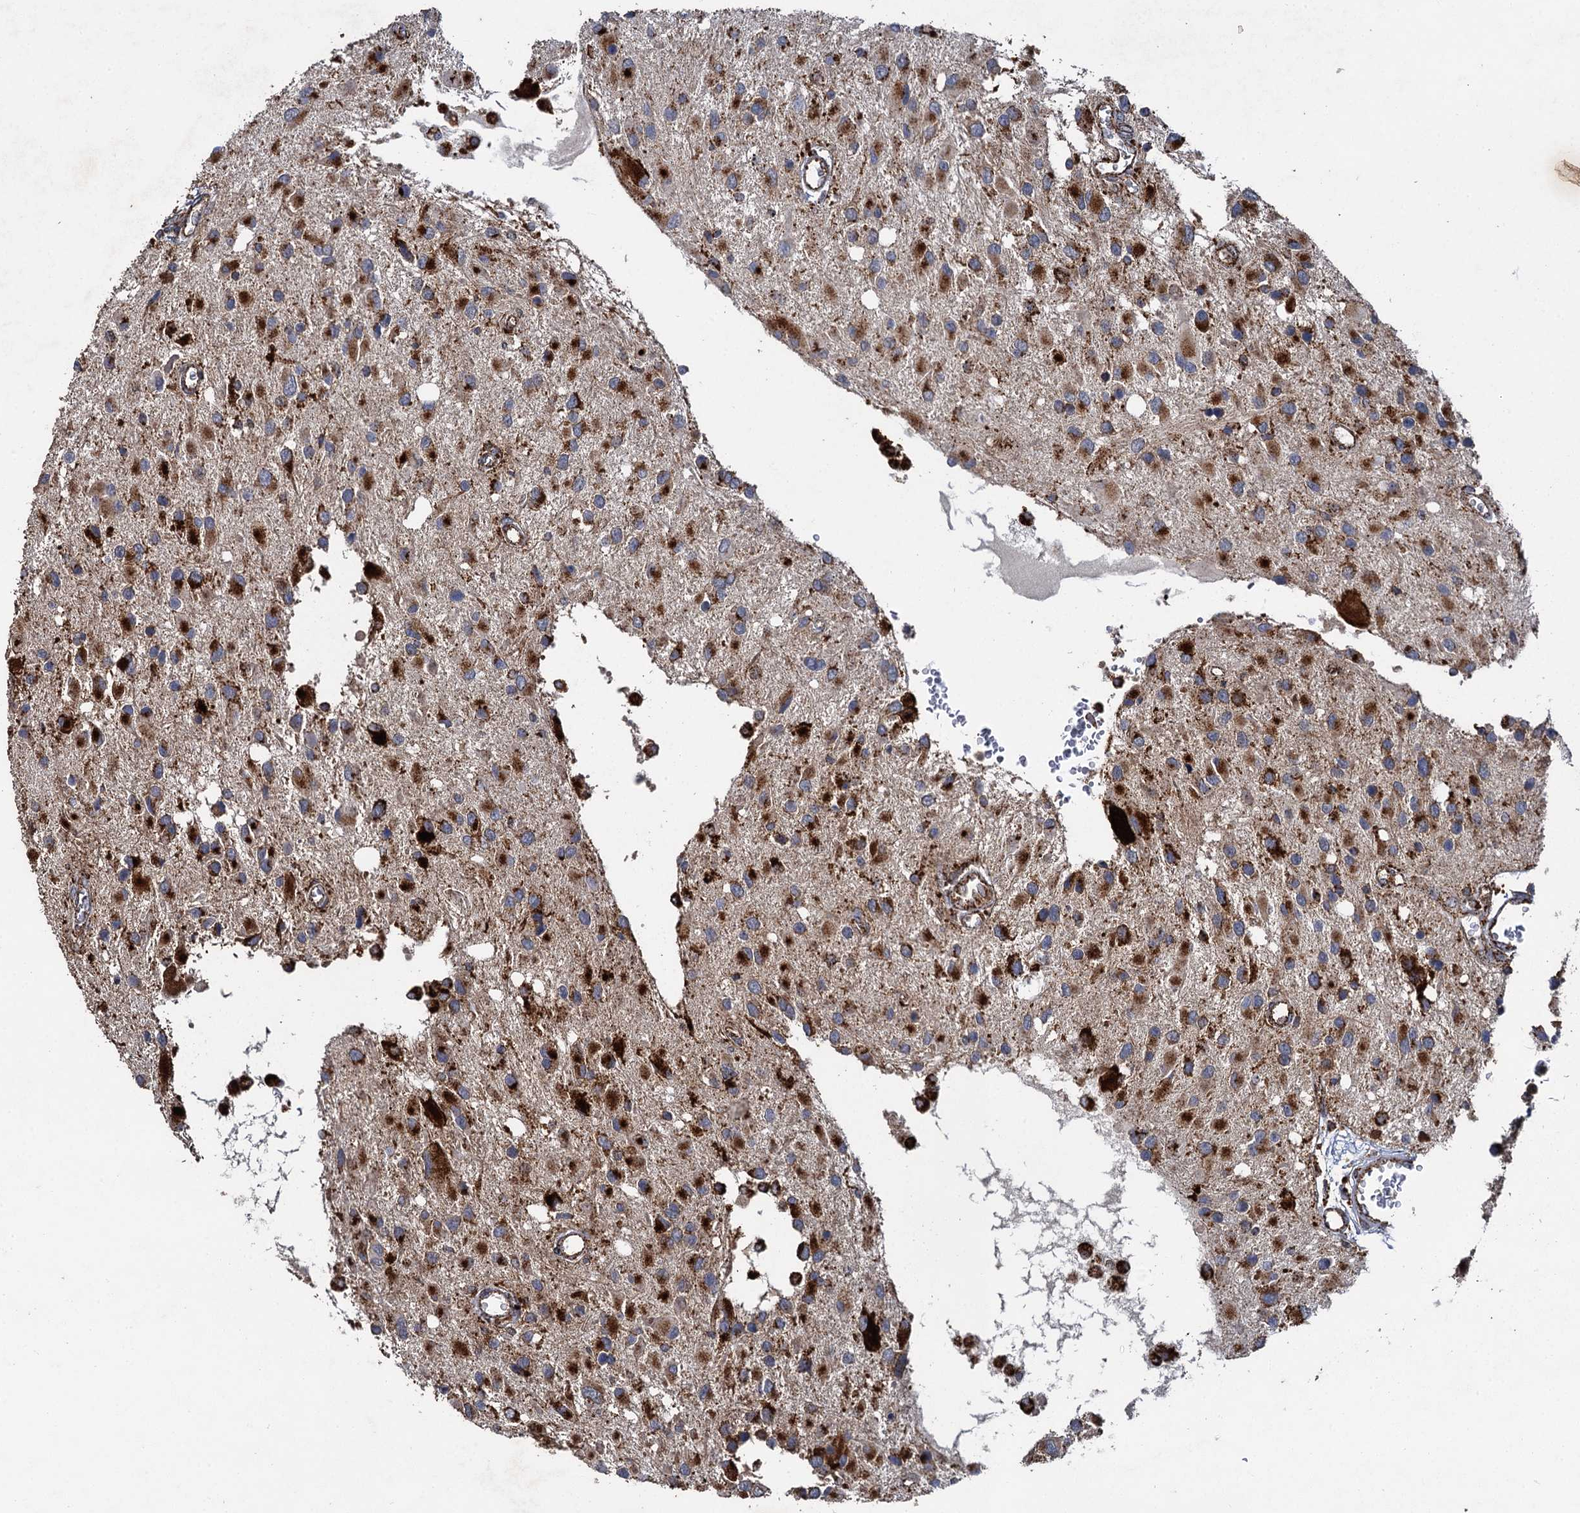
{"staining": {"intensity": "strong", "quantity": ">75%", "location": "cytoplasmic/membranous"}, "tissue": "glioma", "cell_type": "Tumor cells", "image_type": "cancer", "snomed": [{"axis": "morphology", "description": "Glioma, malignant, High grade"}, {"axis": "topography", "description": "Brain"}], "caption": "A brown stain highlights strong cytoplasmic/membranous expression of a protein in human glioma tumor cells.", "gene": "GBA1", "patient": {"sex": "male", "age": 53}}